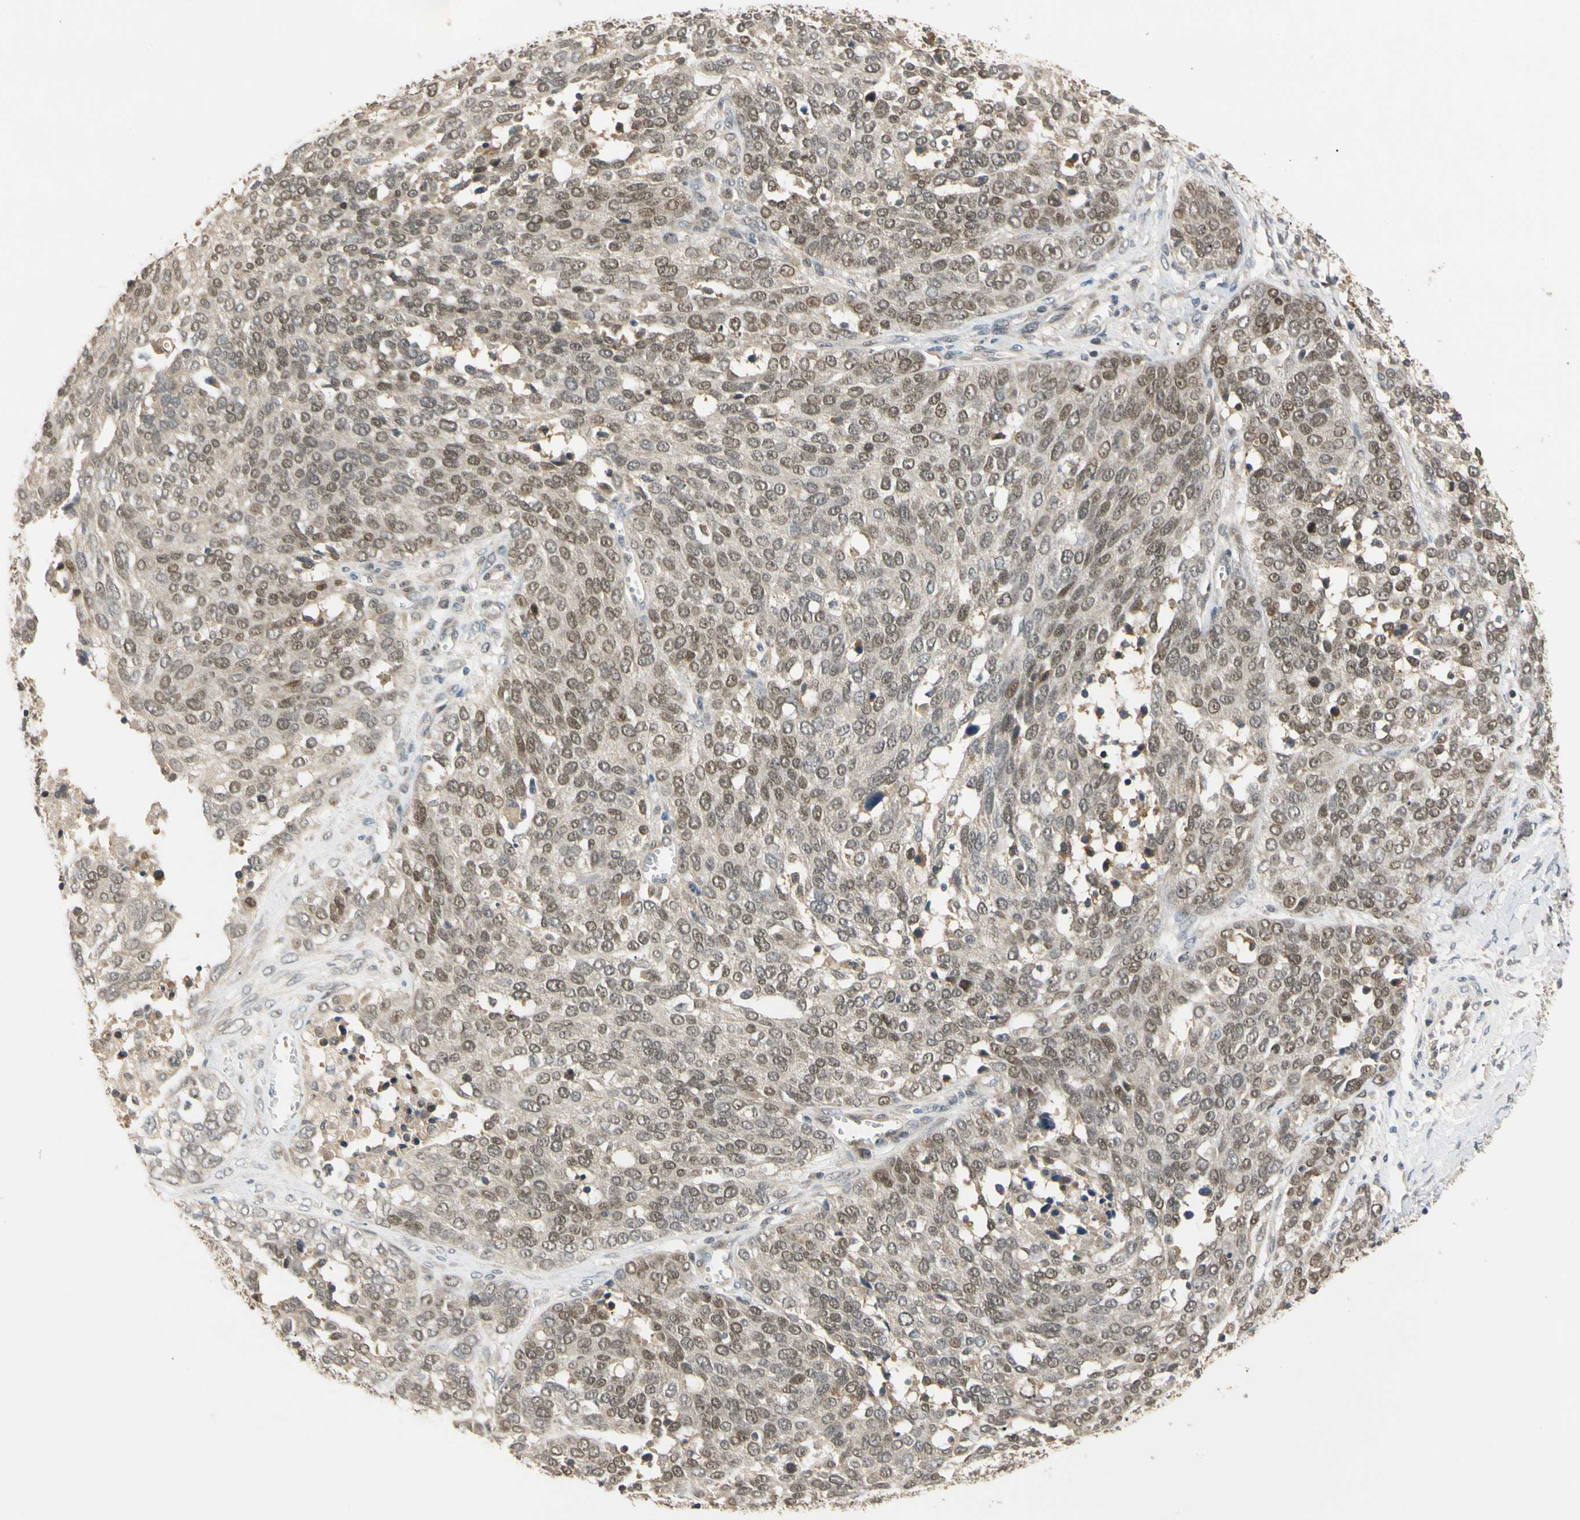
{"staining": {"intensity": "moderate", "quantity": ">75%", "location": "cytoplasmic/membranous,nuclear"}, "tissue": "ovarian cancer", "cell_type": "Tumor cells", "image_type": "cancer", "snomed": [{"axis": "morphology", "description": "Cystadenocarcinoma, serous, NOS"}, {"axis": "topography", "description": "Ovary"}], "caption": "IHC image of neoplastic tissue: human serous cystadenocarcinoma (ovarian) stained using immunohistochemistry shows medium levels of moderate protein expression localized specifically in the cytoplasmic/membranous and nuclear of tumor cells, appearing as a cytoplasmic/membranous and nuclear brown color.", "gene": "RIOX2", "patient": {"sex": "female", "age": 44}}